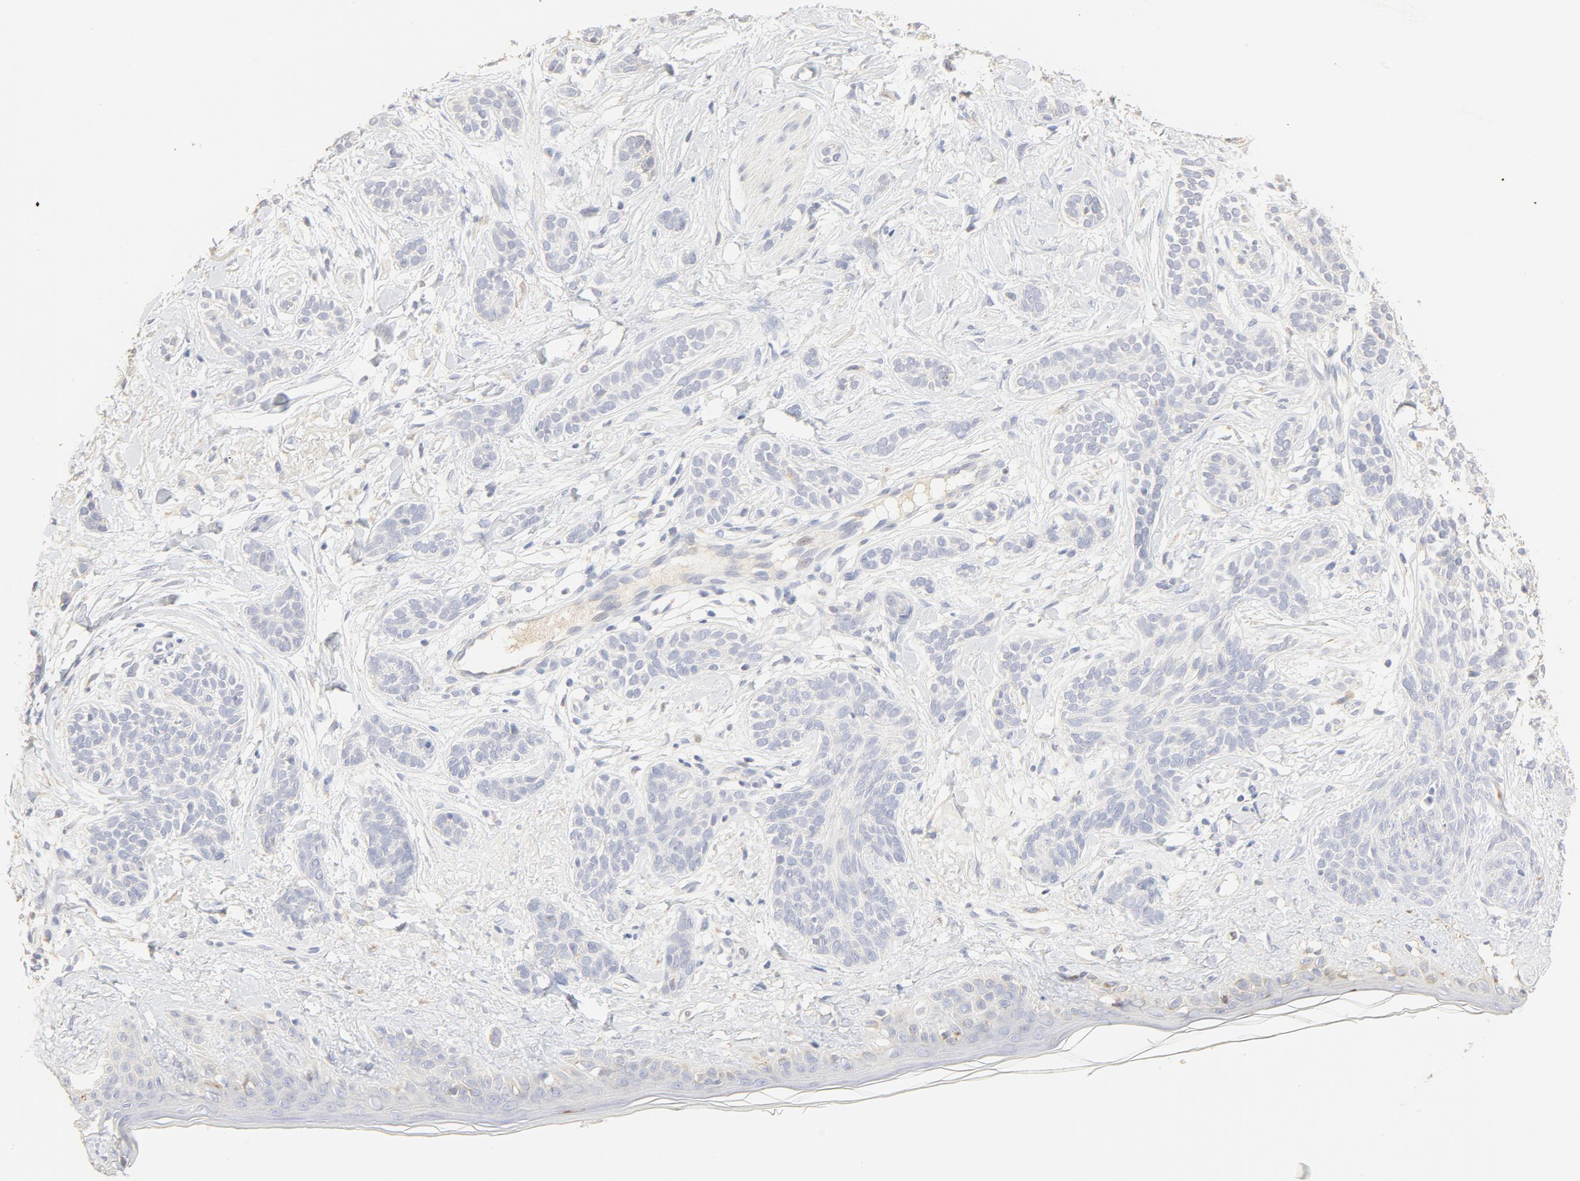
{"staining": {"intensity": "negative", "quantity": "none", "location": "none"}, "tissue": "skin cancer", "cell_type": "Tumor cells", "image_type": "cancer", "snomed": [{"axis": "morphology", "description": "Normal tissue, NOS"}, {"axis": "morphology", "description": "Basal cell carcinoma"}, {"axis": "topography", "description": "Skin"}], "caption": "Immunohistochemical staining of human basal cell carcinoma (skin) shows no significant staining in tumor cells.", "gene": "FCGBP", "patient": {"sex": "male", "age": 63}}